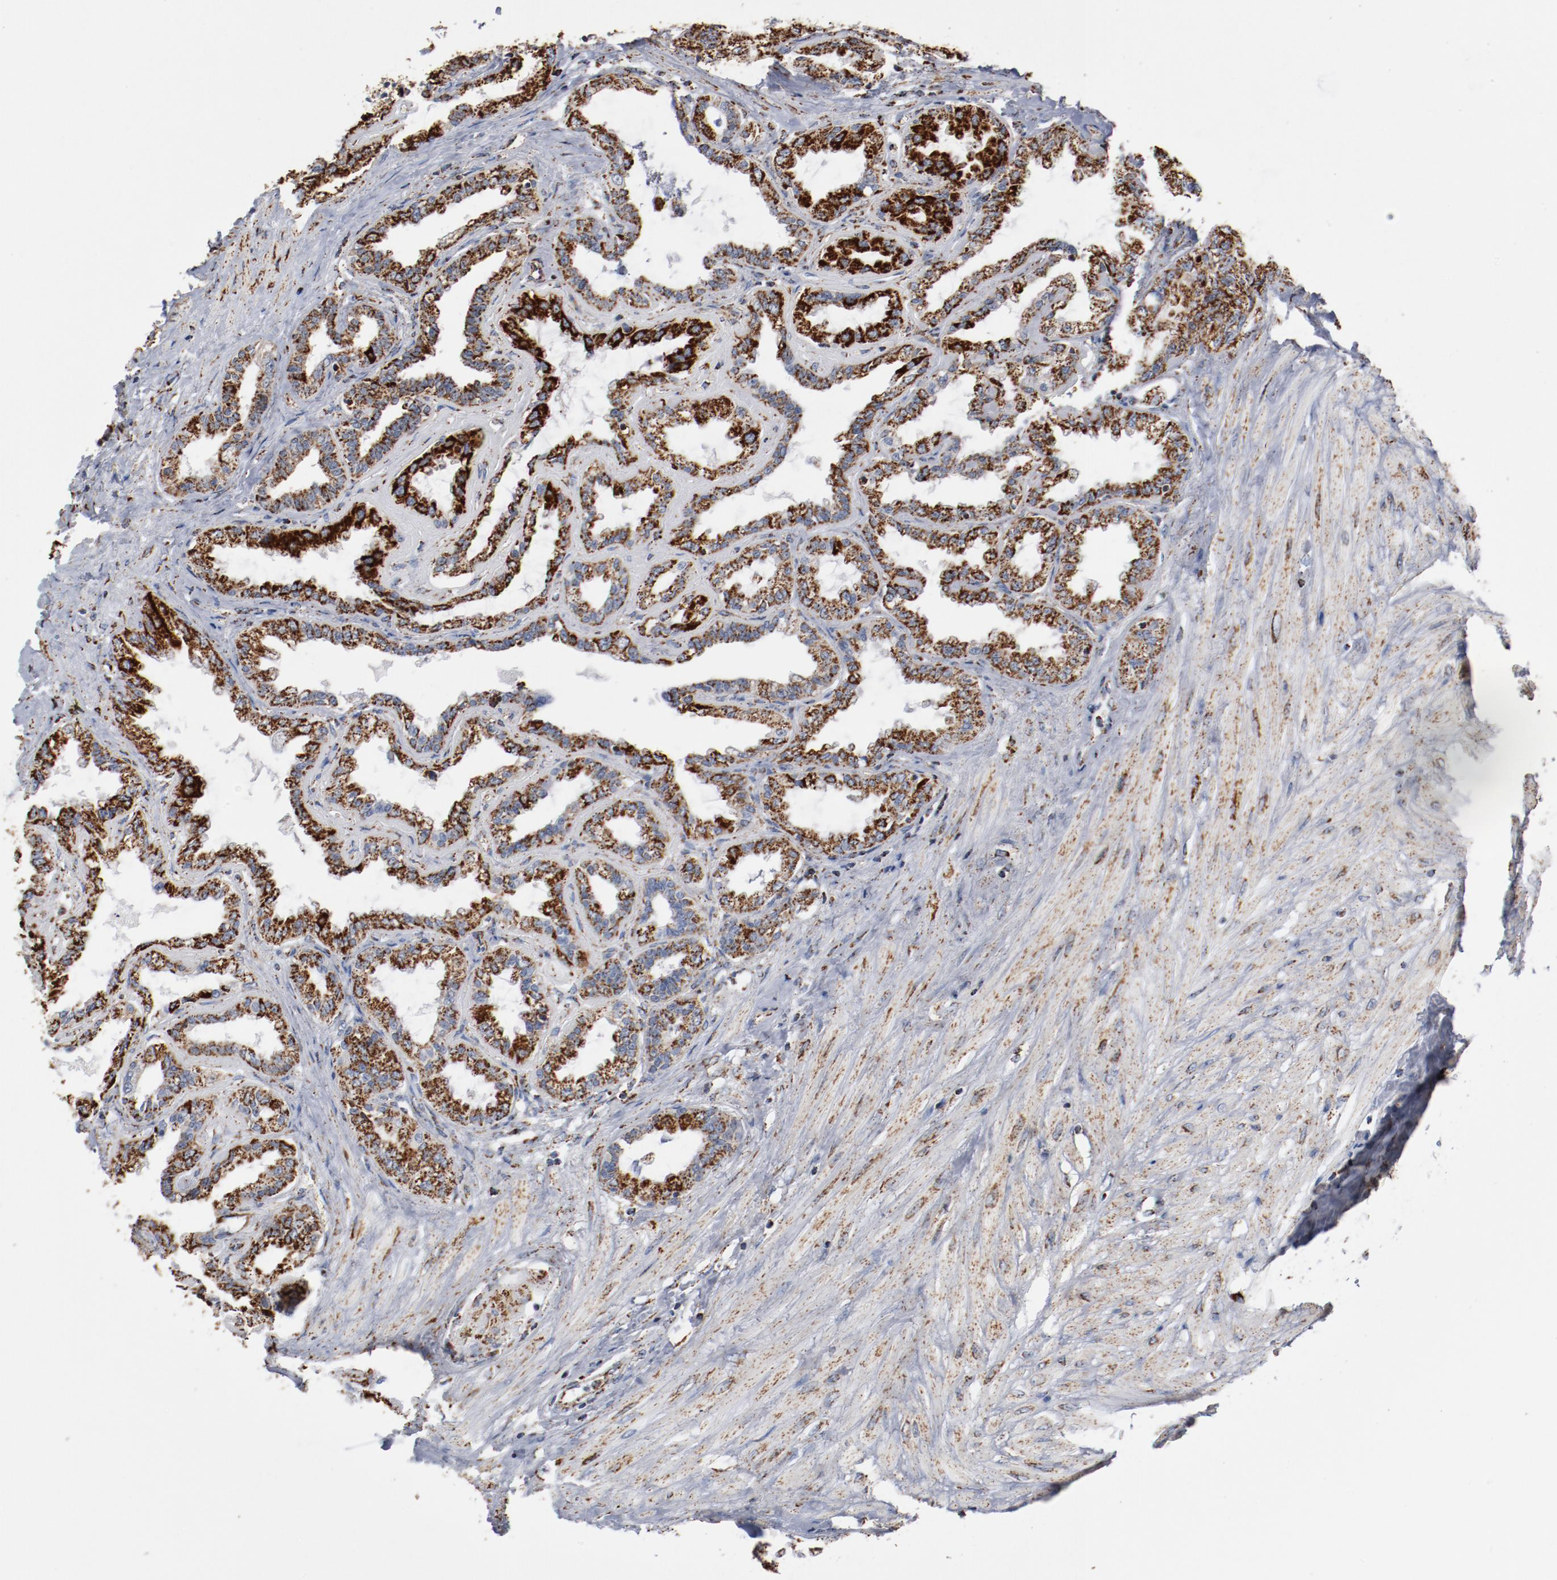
{"staining": {"intensity": "strong", "quantity": ">75%", "location": "cytoplasmic/membranous"}, "tissue": "seminal vesicle", "cell_type": "Glandular cells", "image_type": "normal", "snomed": [{"axis": "morphology", "description": "Normal tissue, NOS"}, {"axis": "morphology", "description": "Inflammation, NOS"}, {"axis": "topography", "description": "Urinary bladder"}, {"axis": "topography", "description": "Prostate"}, {"axis": "topography", "description": "Seminal veicle"}], "caption": "An image showing strong cytoplasmic/membranous expression in approximately >75% of glandular cells in unremarkable seminal vesicle, as visualized by brown immunohistochemical staining.", "gene": "NDUFS4", "patient": {"sex": "male", "age": 82}}